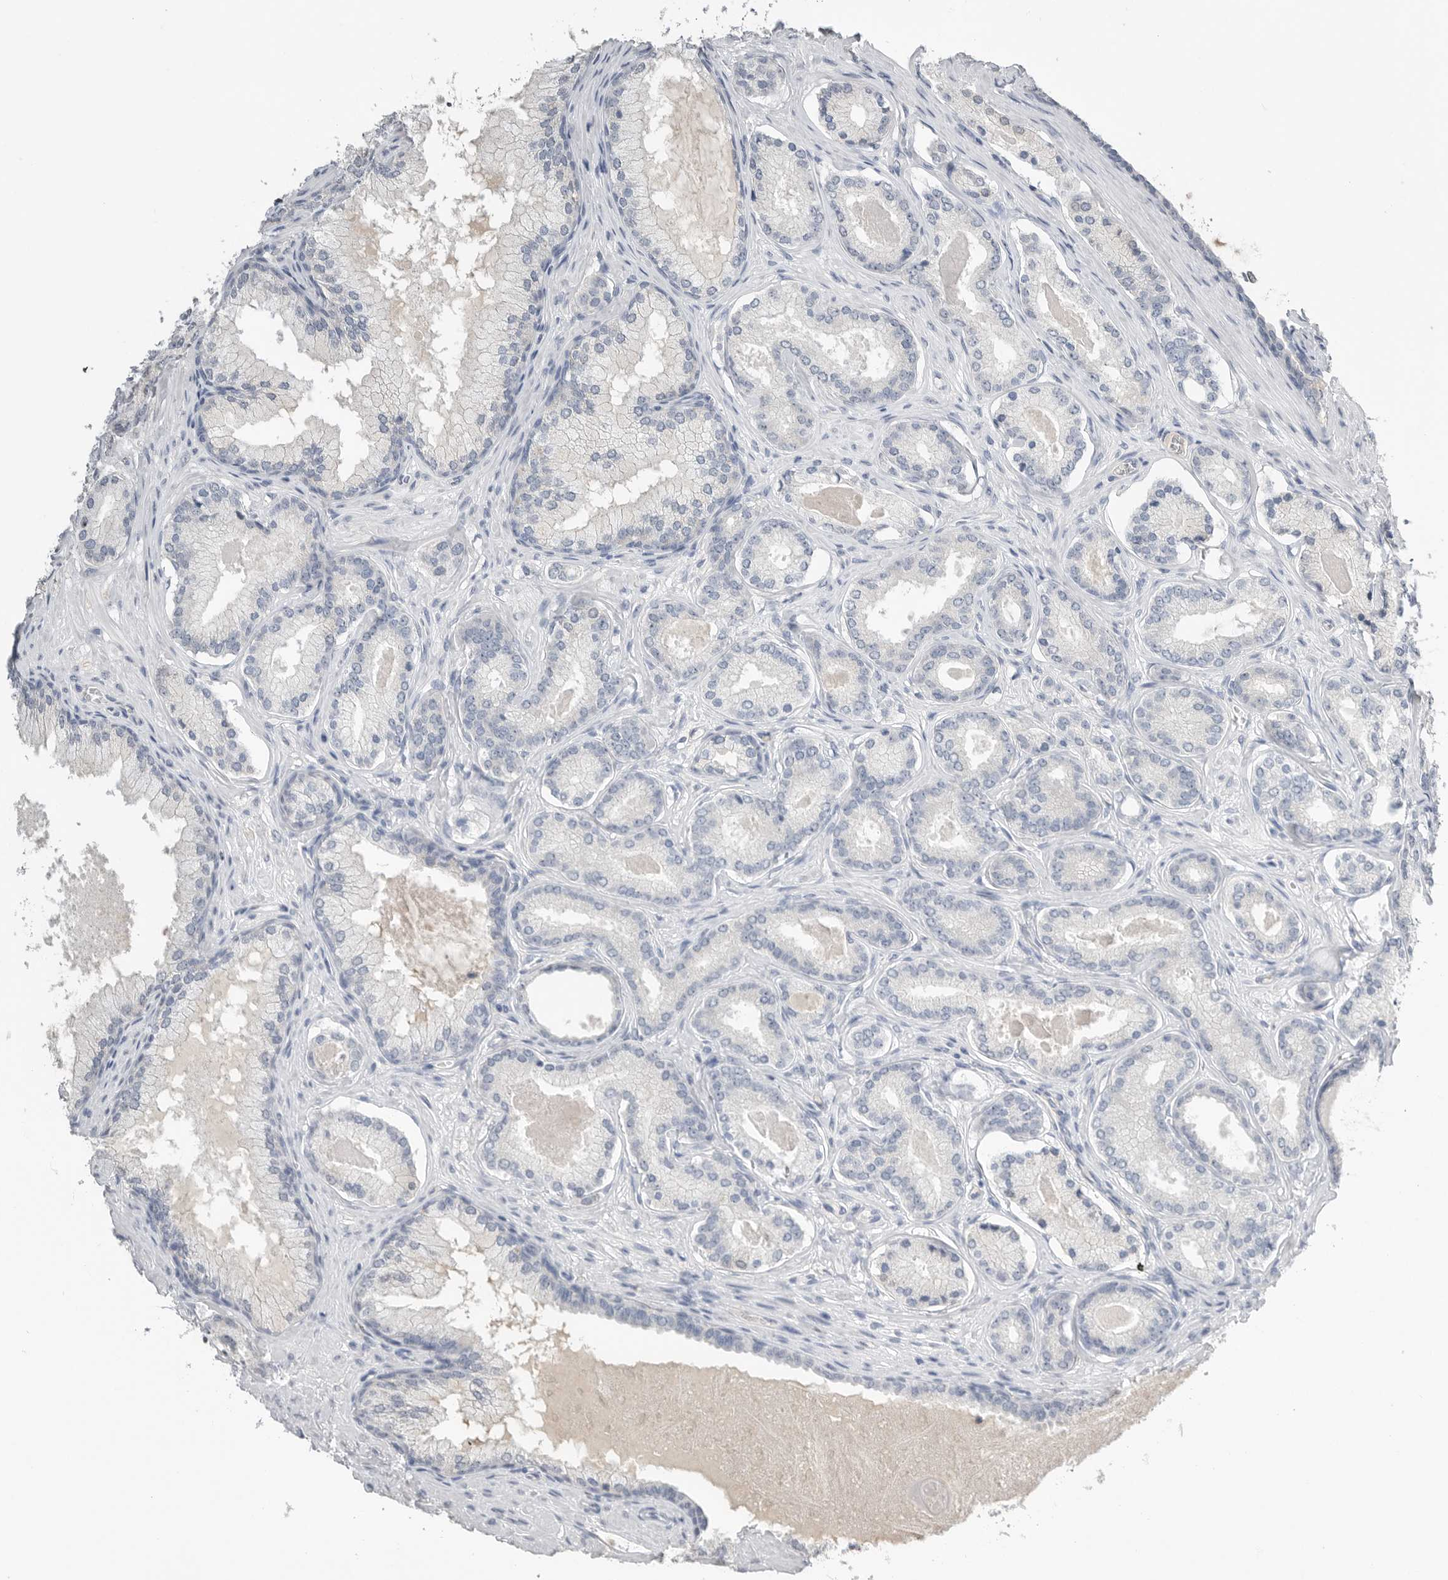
{"staining": {"intensity": "negative", "quantity": "none", "location": "none"}, "tissue": "prostate cancer", "cell_type": "Tumor cells", "image_type": "cancer", "snomed": [{"axis": "morphology", "description": "Adenocarcinoma, Low grade"}, {"axis": "topography", "description": "Prostate"}], "caption": "There is no significant expression in tumor cells of prostate adenocarcinoma (low-grade). (Stains: DAB immunohistochemistry with hematoxylin counter stain, Microscopy: brightfield microscopy at high magnification).", "gene": "FABP6", "patient": {"sex": "male", "age": 70}}